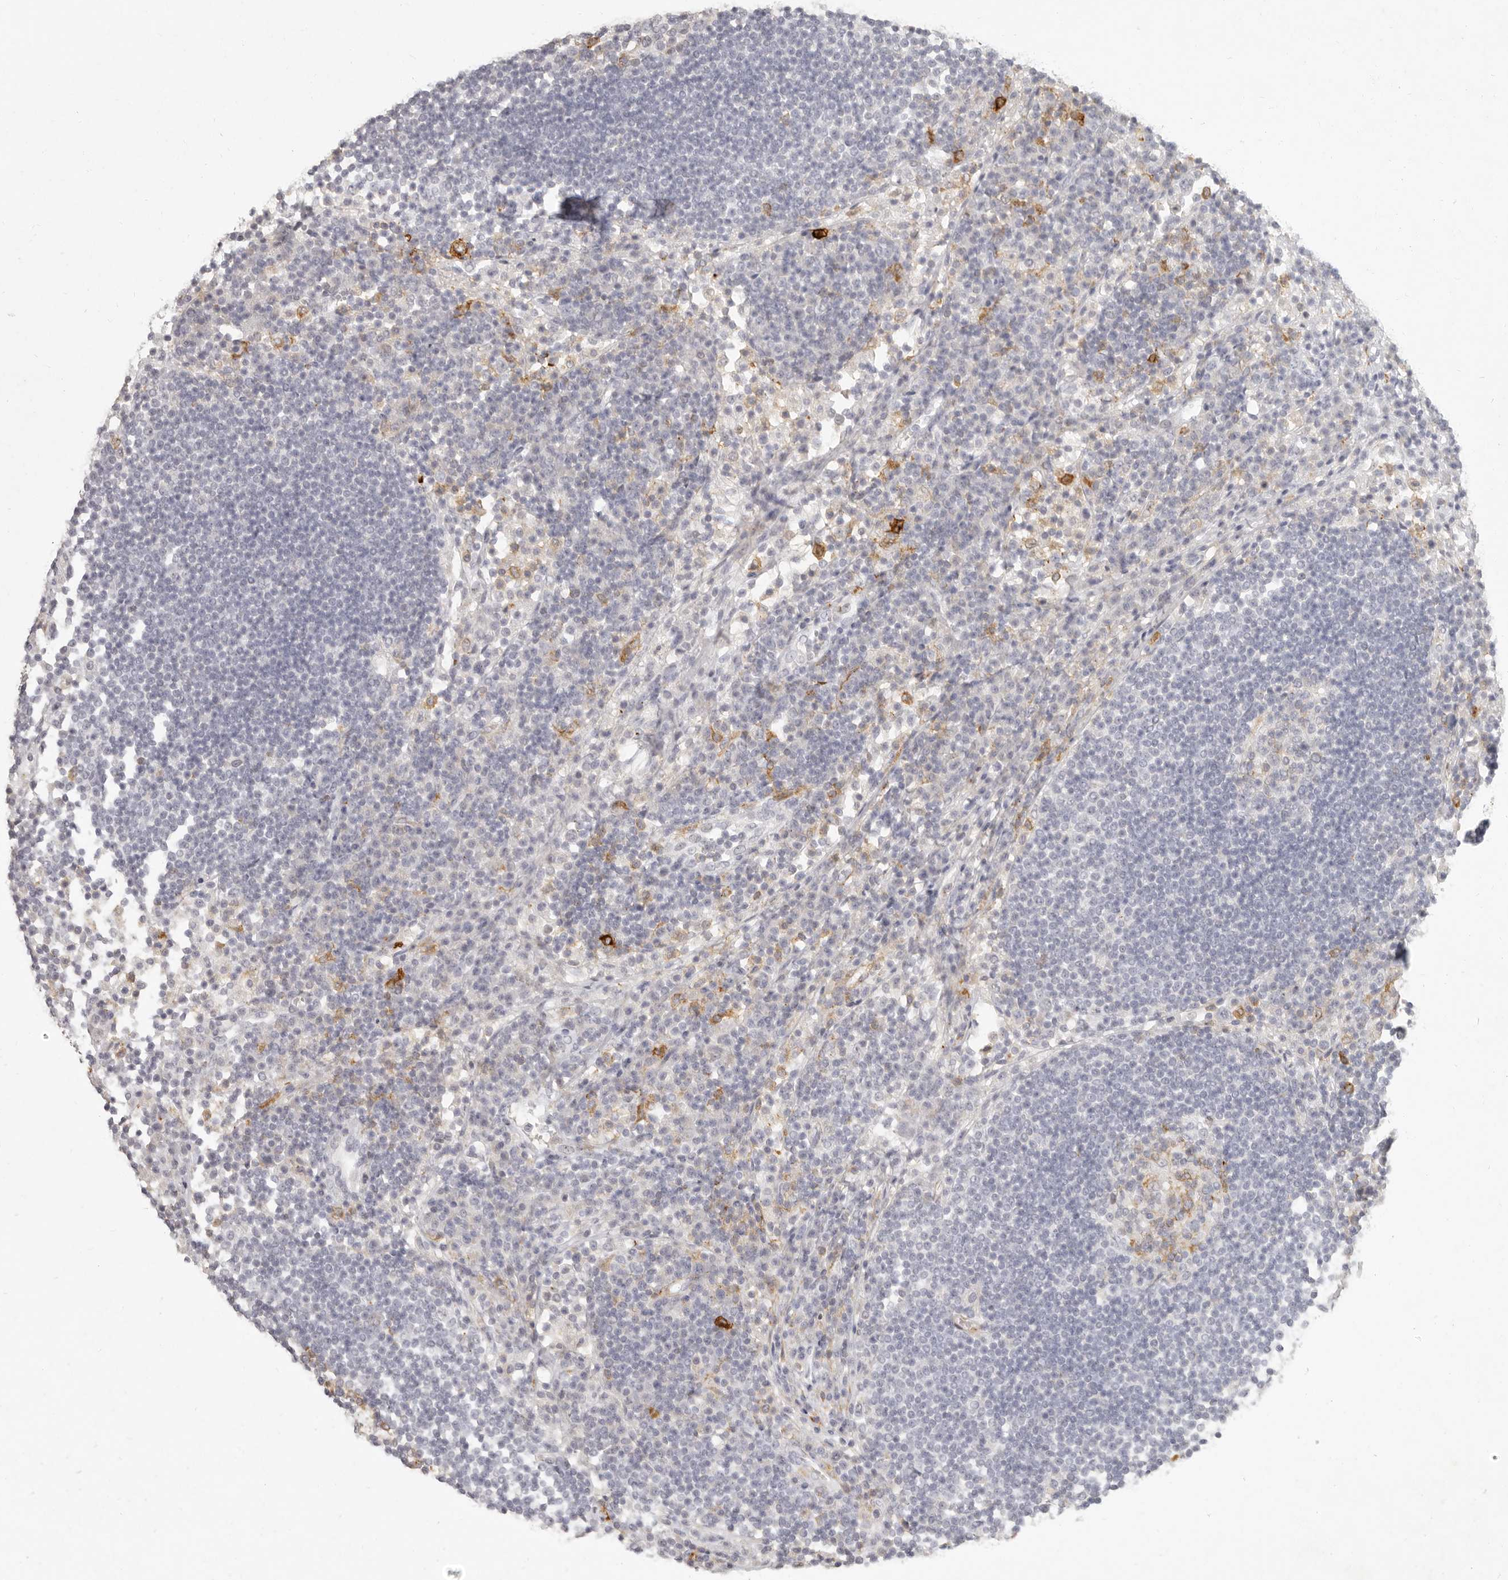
{"staining": {"intensity": "negative", "quantity": "none", "location": "none"}, "tissue": "lymph node", "cell_type": "Germinal center cells", "image_type": "normal", "snomed": [{"axis": "morphology", "description": "Normal tissue, NOS"}, {"axis": "topography", "description": "Lymph node"}], "caption": "Benign lymph node was stained to show a protein in brown. There is no significant staining in germinal center cells. (DAB immunohistochemistry, high magnification).", "gene": "NIBAN1", "patient": {"sex": "female", "age": 53}}